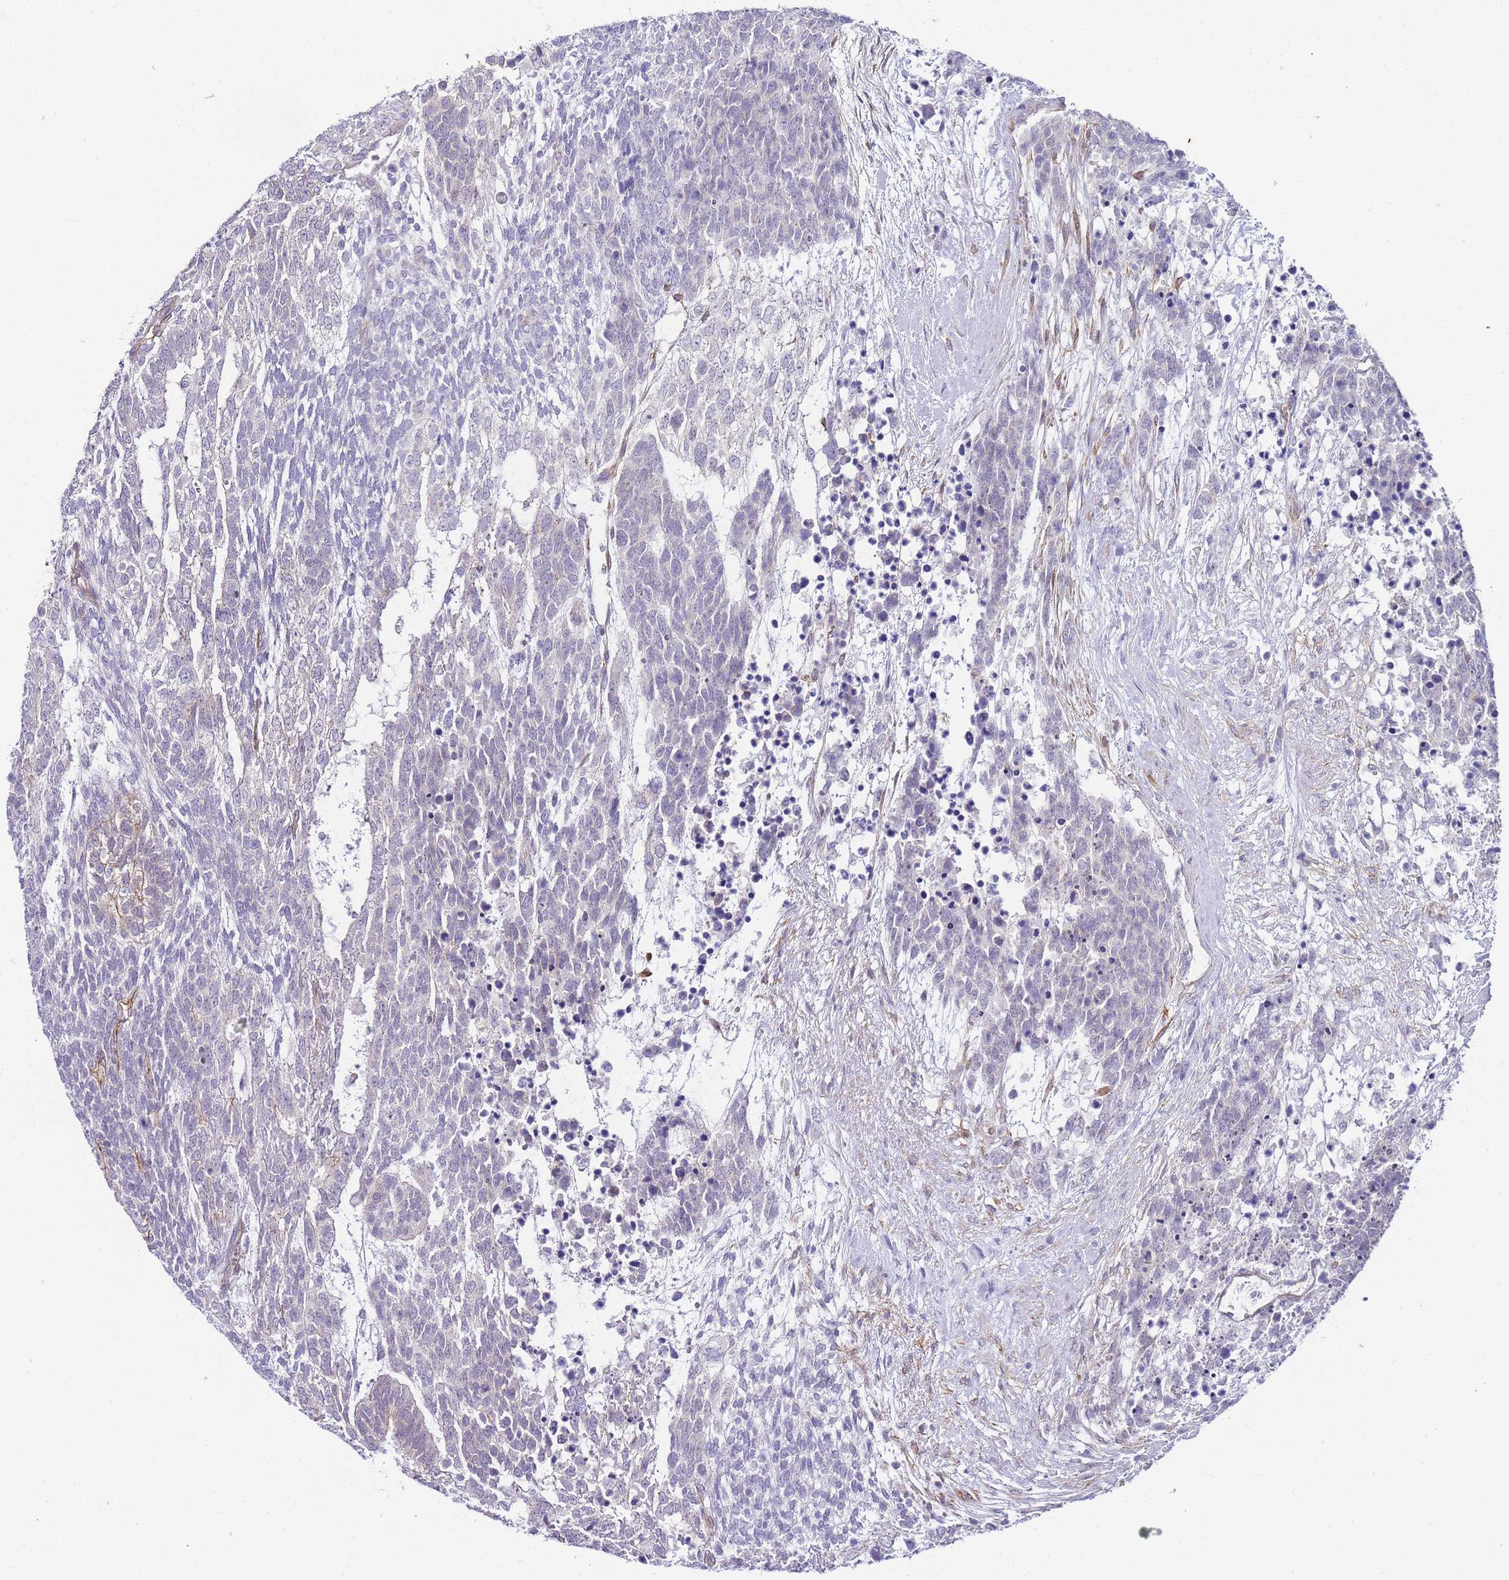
{"staining": {"intensity": "weak", "quantity": "<25%", "location": "cytoplasmic/membranous"}, "tissue": "testis cancer", "cell_type": "Tumor cells", "image_type": "cancer", "snomed": [{"axis": "morphology", "description": "Carcinoma, Embryonal, NOS"}, {"axis": "topography", "description": "Testis"}], "caption": "High magnification brightfield microscopy of embryonal carcinoma (testis) stained with DAB (3,3'-diaminobenzidine) (brown) and counterstained with hematoxylin (blue): tumor cells show no significant staining.", "gene": "PDCD7", "patient": {"sex": "male", "age": 23}}